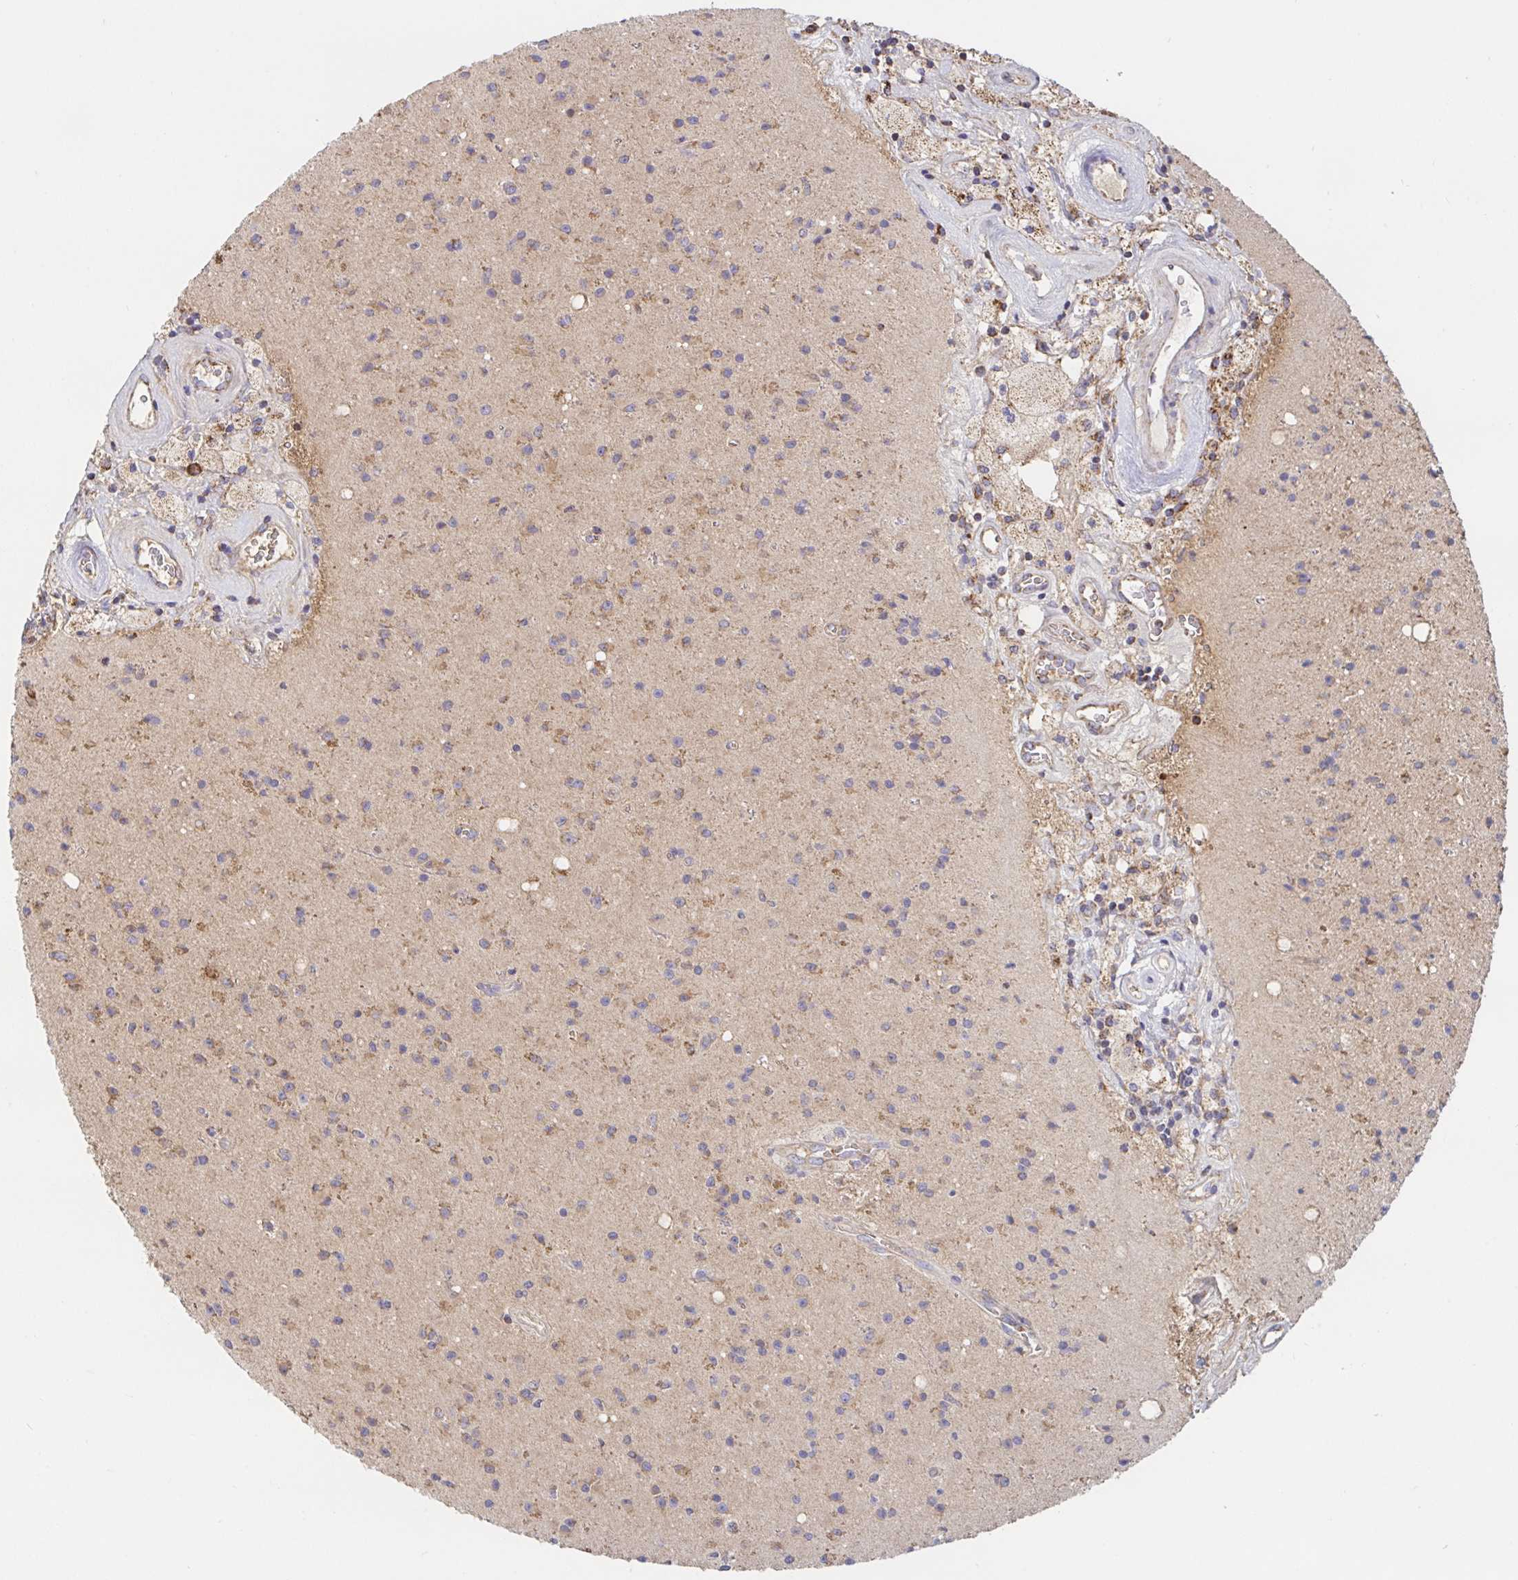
{"staining": {"intensity": "weak", "quantity": "<25%", "location": "cytoplasmic/membranous"}, "tissue": "glioma", "cell_type": "Tumor cells", "image_type": "cancer", "snomed": [{"axis": "morphology", "description": "Glioma, malignant, High grade"}, {"axis": "topography", "description": "Brain"}], "caption": "High power microscopy histopathology image of an immunohistochemistry (IHC) micrograph of malignant glioma (high-grade), revealing no significant positivity in tumor cells. The staining is performed using DAB (3,3'-diaminobenzidine) brown chromogen with nuclei counter-stained in using hematoxylin.", "gene": "PRDX3", "patient": {"sex": "male", "age": 36}}